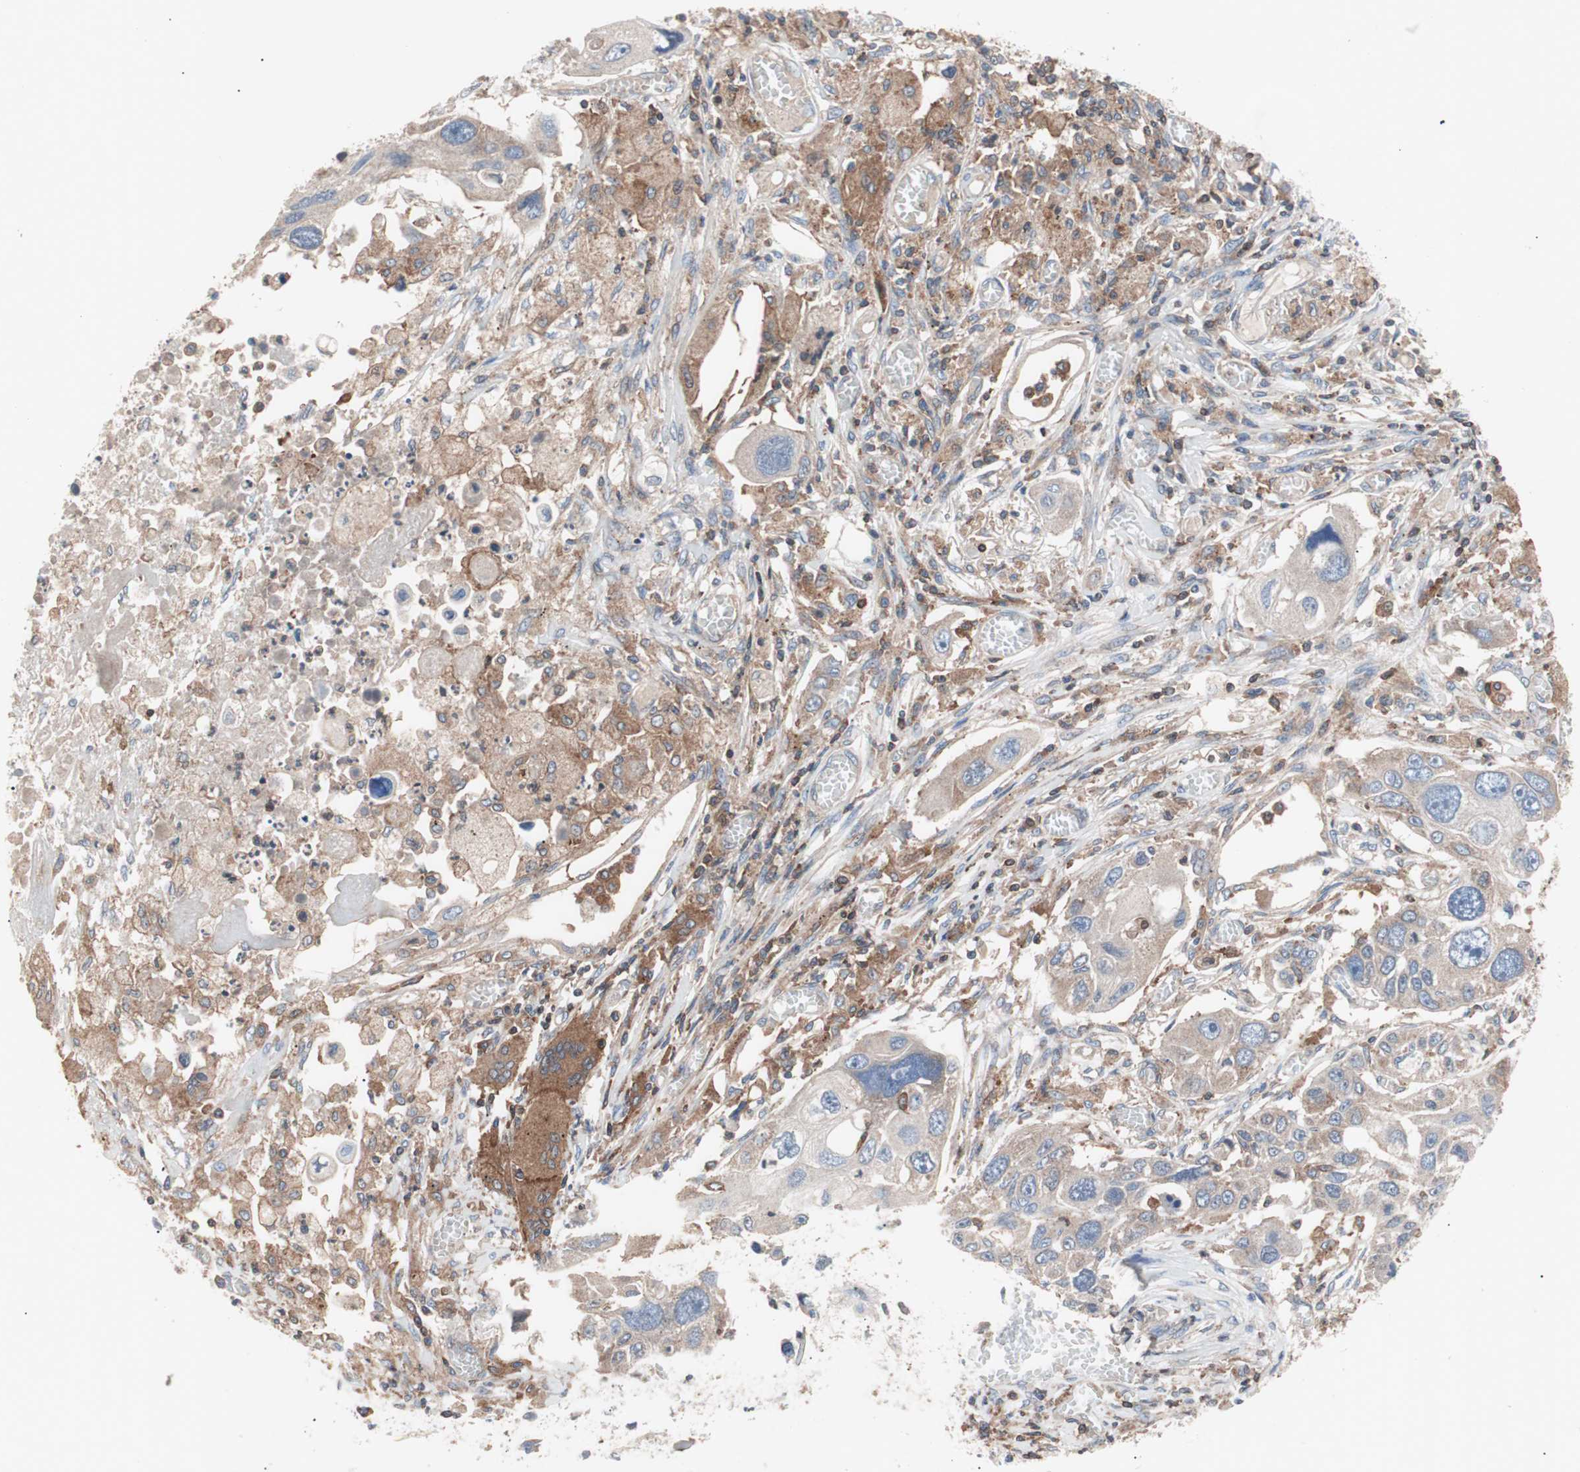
{"staining": {"intensity": "moderate", "quantity": ">75%", "location": "cytoplasmic/membranous"}, "tissue": "lung cancer", "cell_type": "Tumor cells", "image_type": "cancer", "snomed": [{"axis": "morphology", "description": "Squamous cell carcinoma, NOS"}, {"axis": "topography", "description": "Lung"}], "caption": "An immunohistochemistry micrograph of tumor tissue is shown. Protein staining in brown highlights moderate cytoplasmic/membranous positivity in lung cancer (squamous cell carcinoma) within tumor cells. The staining was performed using DAB (3,3'-diaminobenzidine) to visualize the protein expression in brown, while the nuclei were stained in blue with hematoxylin (Magnification: 20x).", "gene": "PIK3R1", "patient": {"sex": "male", "age": 71}}